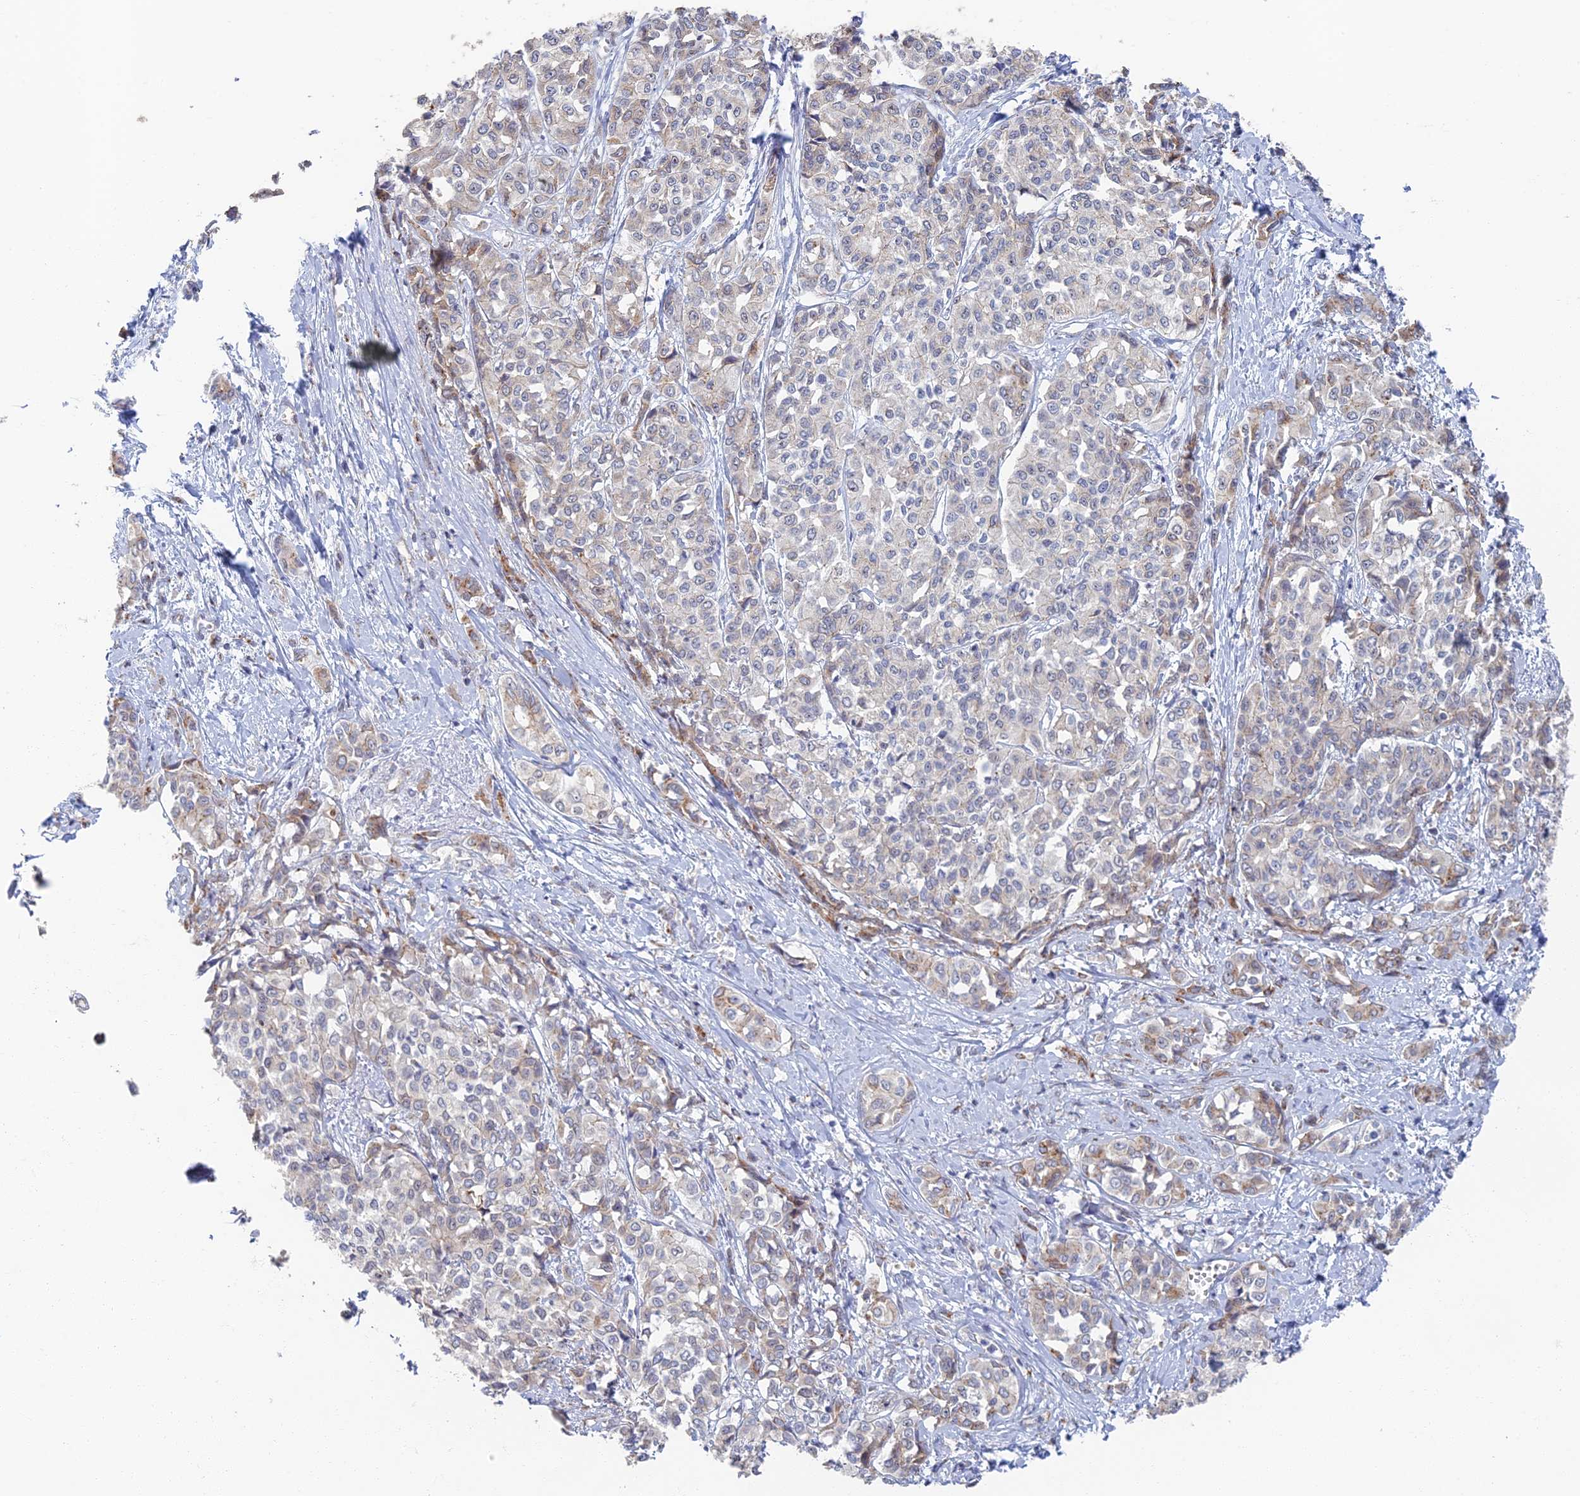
{"staining": {"intensity": "negative", "quantity": "none", "location": "none"}, "tissue": "liver cancer", "cell_type": "Tumor cells", "image_type": "cancer", "snomed": [{"axis": "morphology", "description": "Cholangiocarcinoma"}, {"axis": "topography", "description": "Liver"}], "caption": "IHC image of neoplastic tissue: liver cholangiocarcinoma stained with DAB demonstrates no significant protein expression in tumor cells.", "gene": "GPATCH1", "patient": {"sex": "female", "age": 77}}